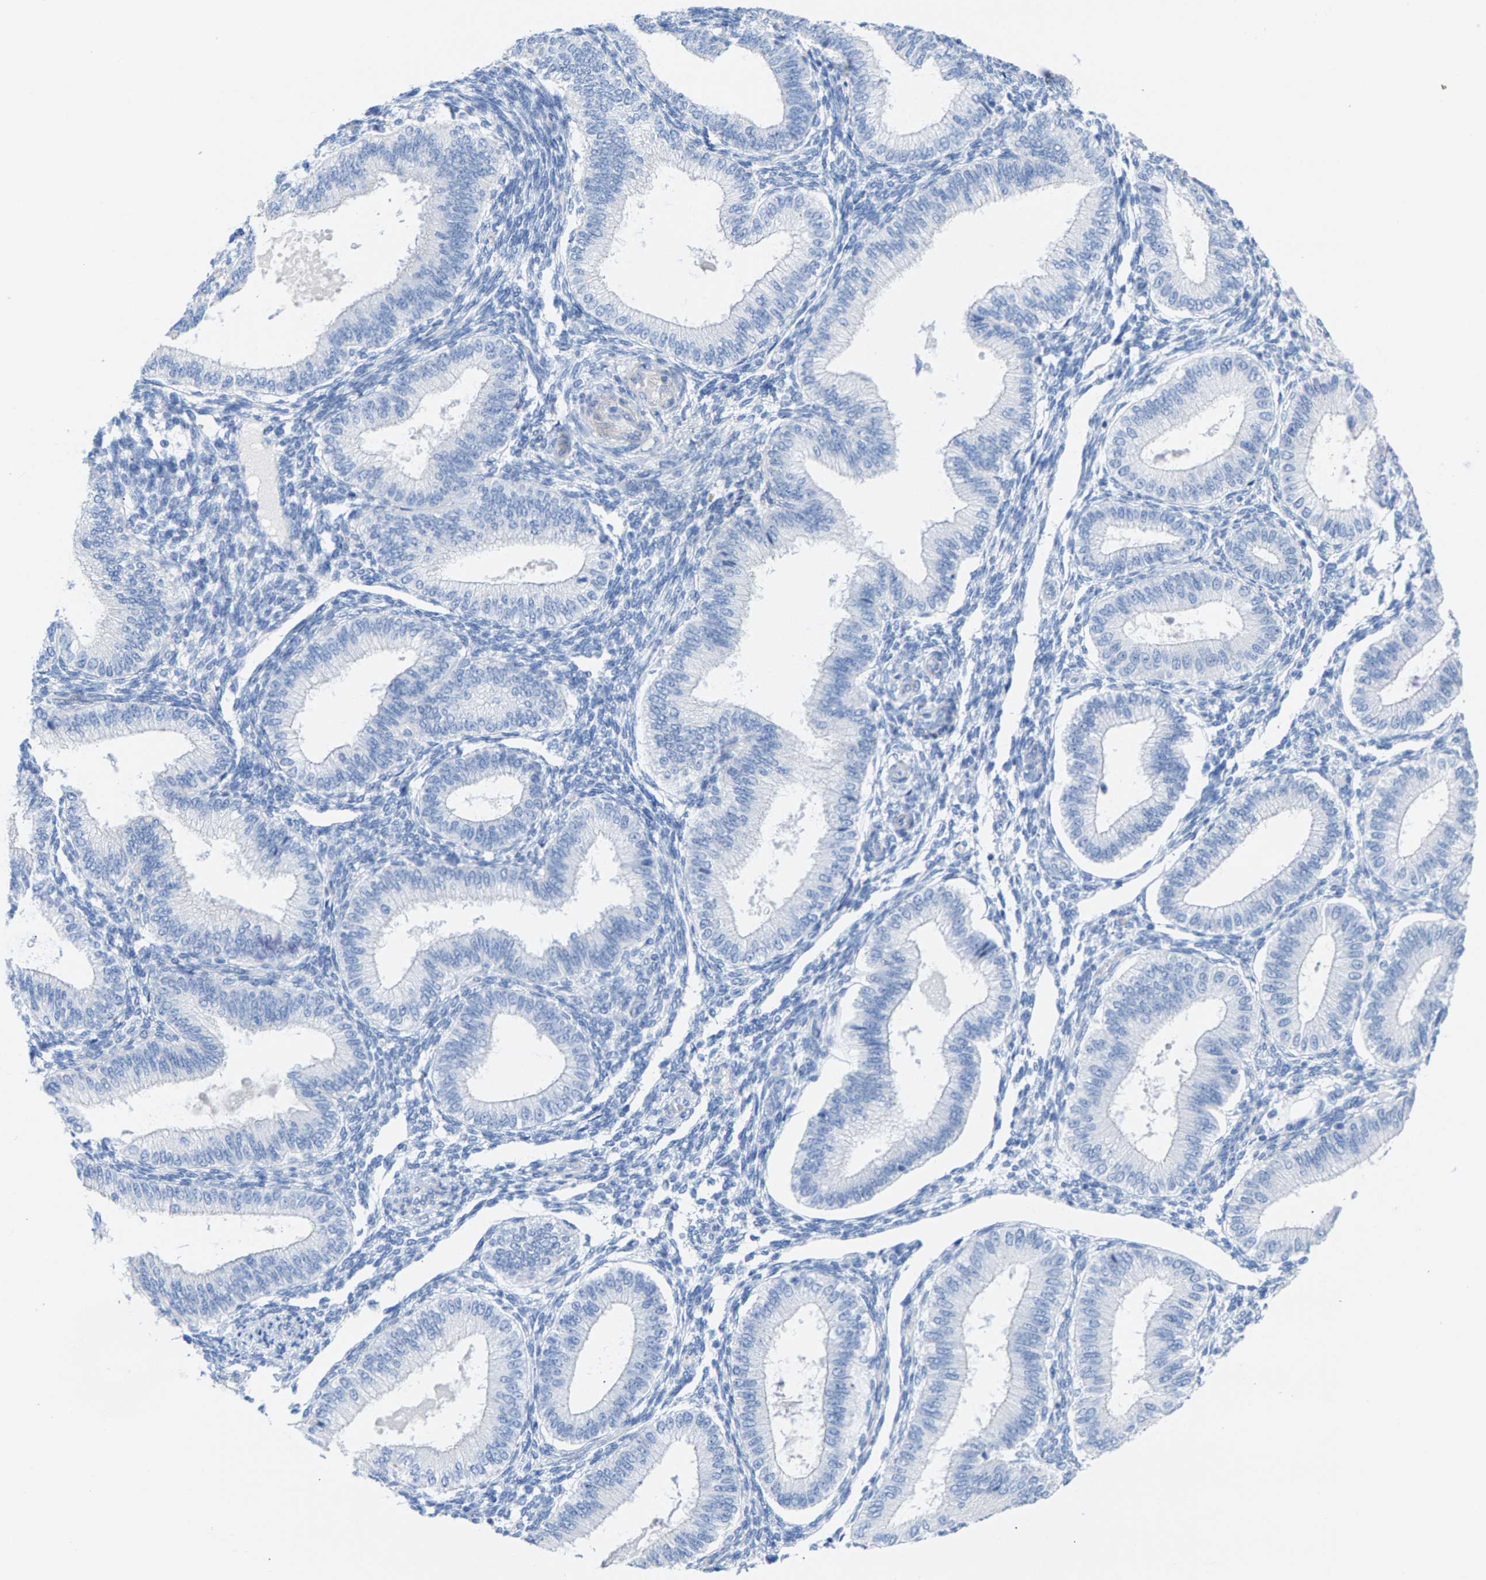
{"staining": {"intensity": "negative", "quantity": "none", "location": "none"}, "tissue": "endometrium", "cell_type": "Cells in endometrial stroma", "image_type": "normal", "snomed": [{"axis": "morphology", "description": "Normal tissue, NOS"}, {"axis": "topography", "description": "Endometrium"}], "caption": "The image displays no staining of cells in endometrial stroma in benign endometrium.", "gene": "CPA1", "patient": {"sex": "female", "age": 39}}